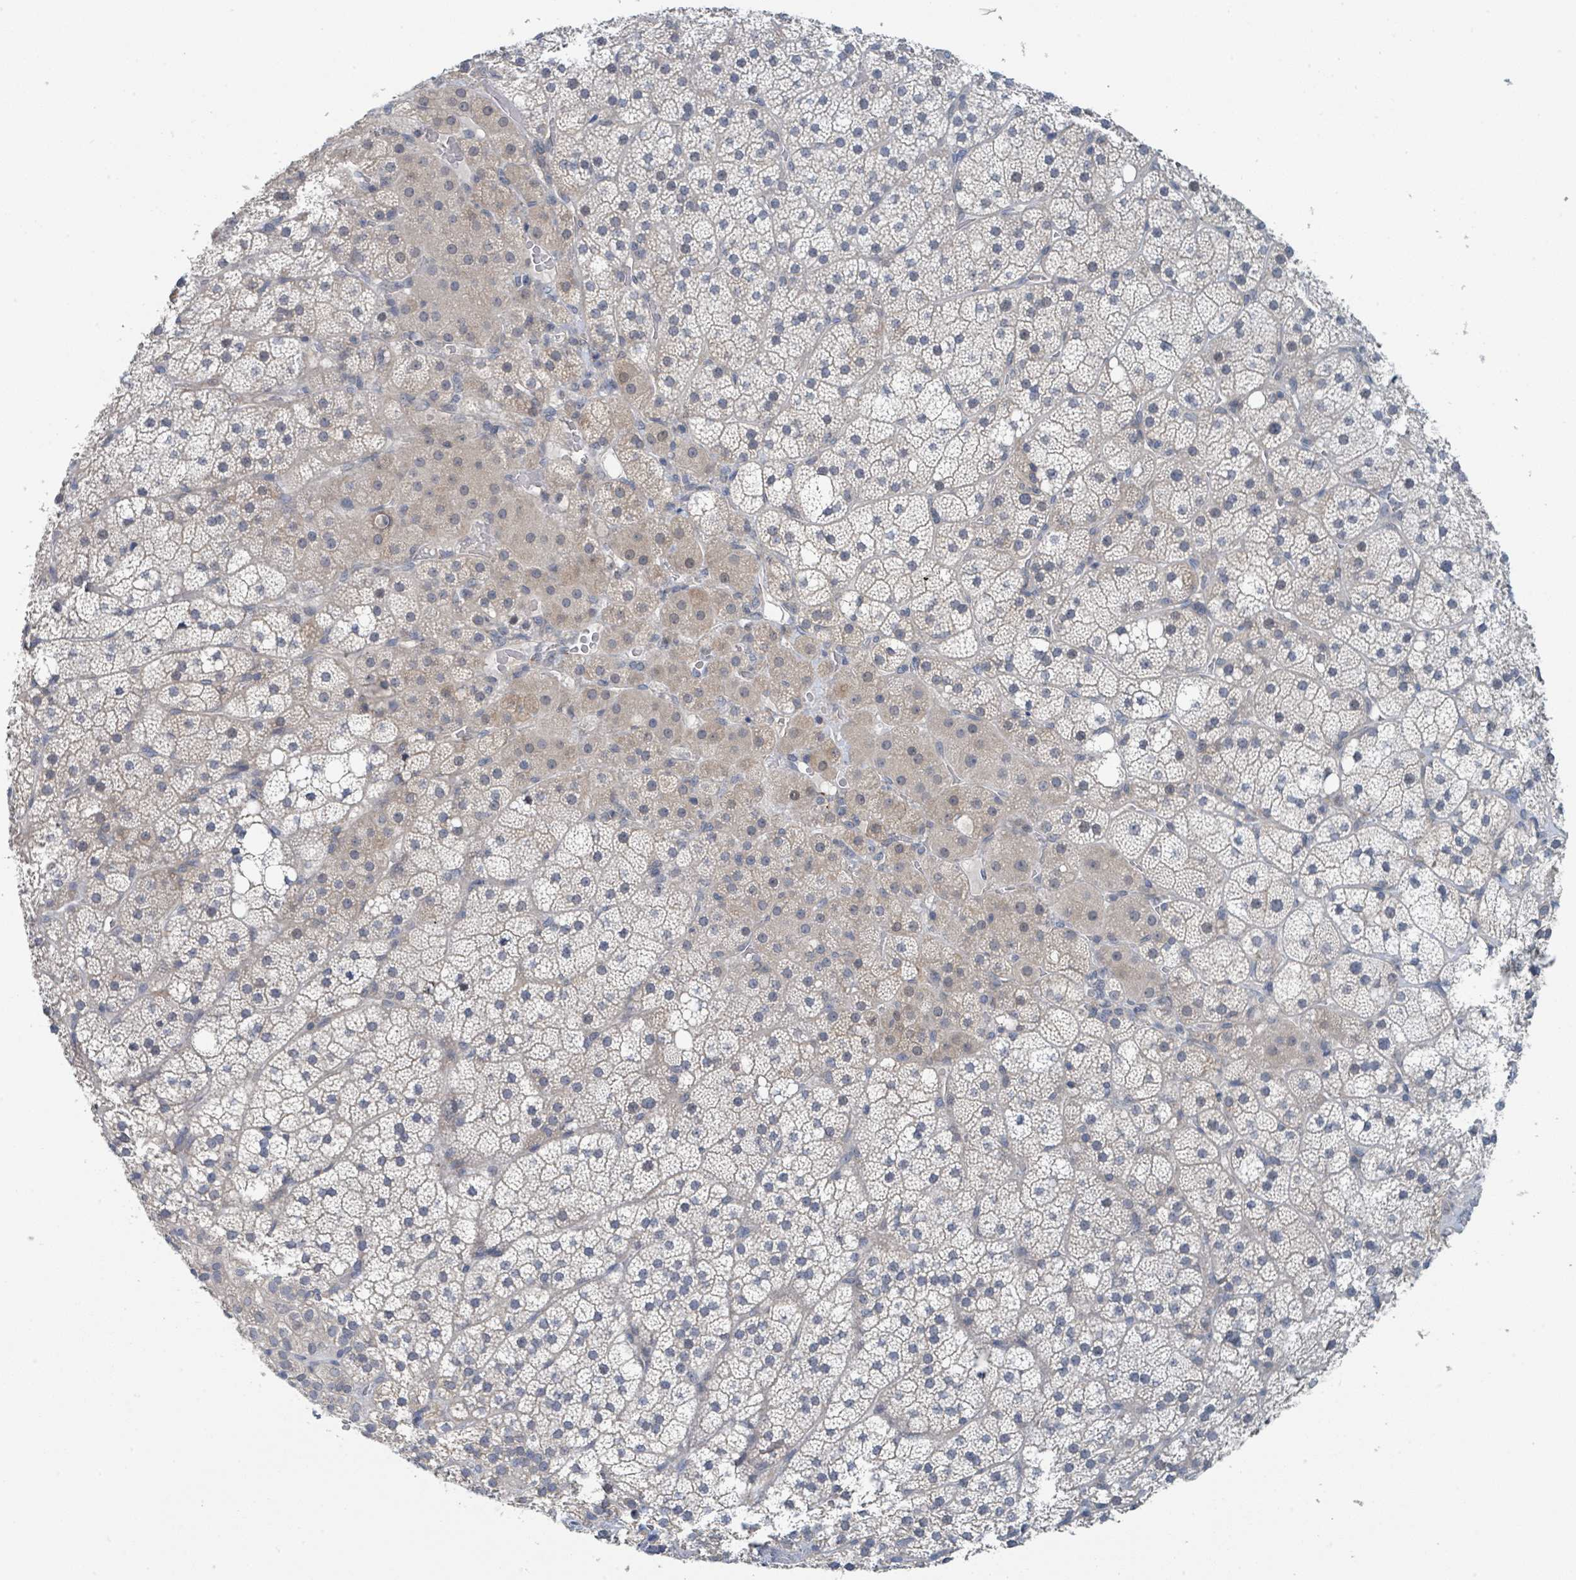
{"staining": {"intensity": "weak", "quantity": "<25%", "location": "cytoplasmic/membranous"}, "tissue": "adrenal gland", "cell_type": "Glandular cells", "image_type": "normal", "snomed": [{"axis": "morphology", "description": "Normal tissue, NOS"}, {"axis": "topography", "description": "Adrenal gland"}], "caption": "This image is of normal adrenal gland stained with immunohistochemistry (IHC) to label a protein in brown with the nuclei are counter-stained blue. There is no staining in glandular cells. (IHC, brightfield microscopy, high magnification).", "gene": "ANKRD55", "patient": {"sex": "male", "age": 53}}